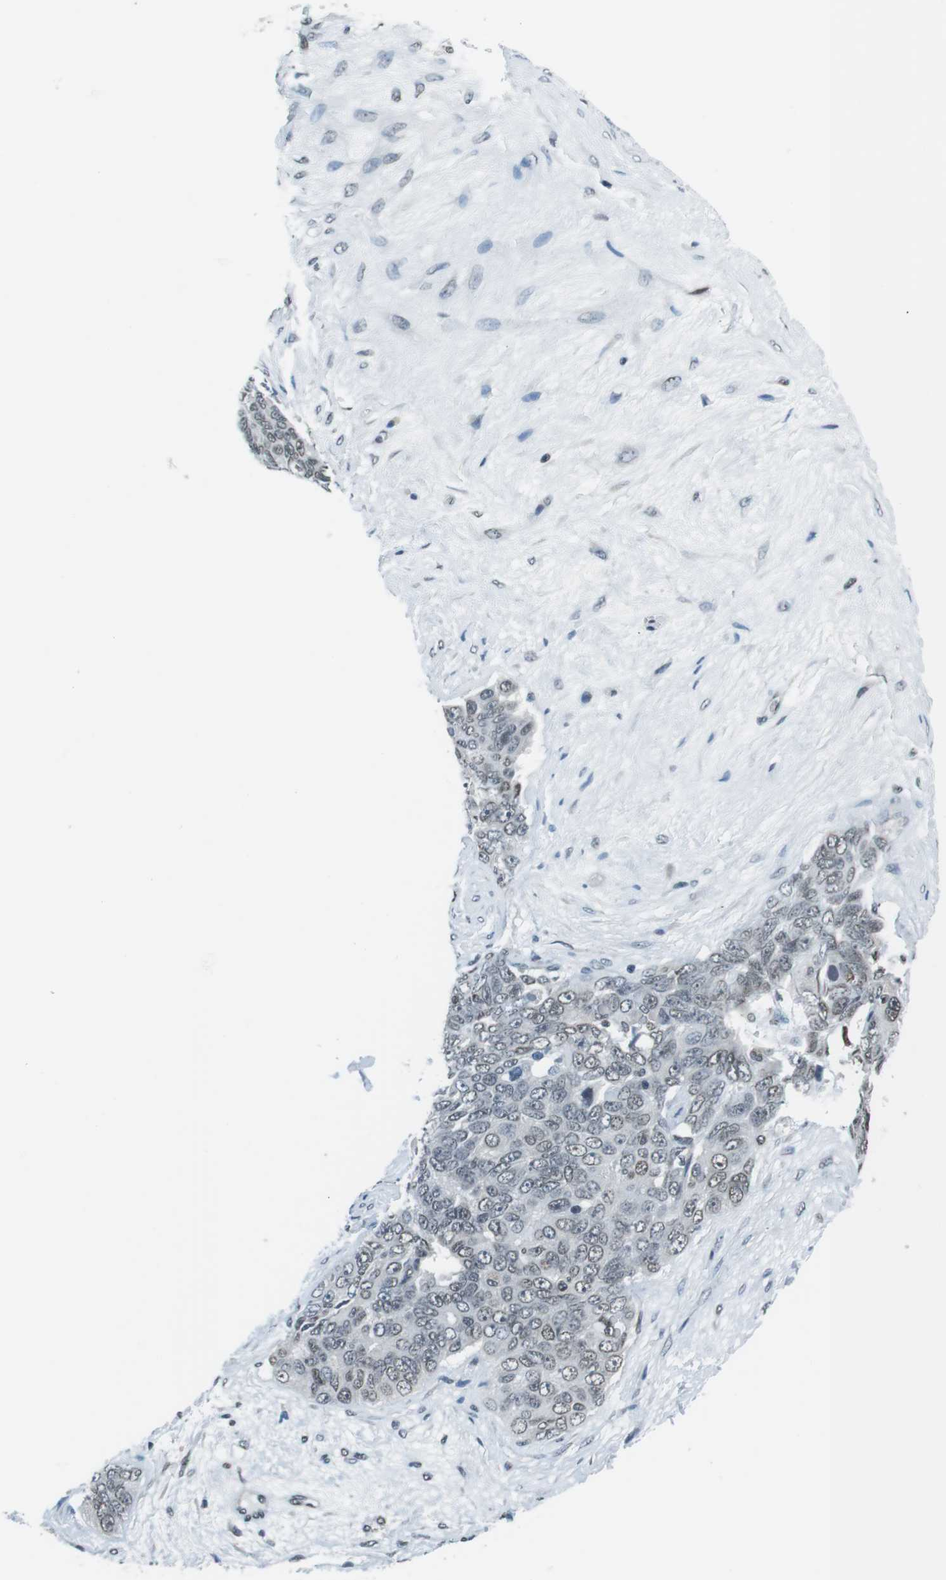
{"staining": {"intensity": "negative", "quantity": "none", "location": "none"}, "tissue": "ovarian cancer", "cell_type": "Tumor cells", "image_type": "cancer", "snomed": [{"axis": "morphology", "description": "Carcinoma, endometroid"}, {"axis": "topography", "description": "Ovary"}], "caption": "An image of human ovarian cancer is negative for staining in tumor cells.", "gene": "NEK4", "patient": {"sex": "female", "age": 51}}